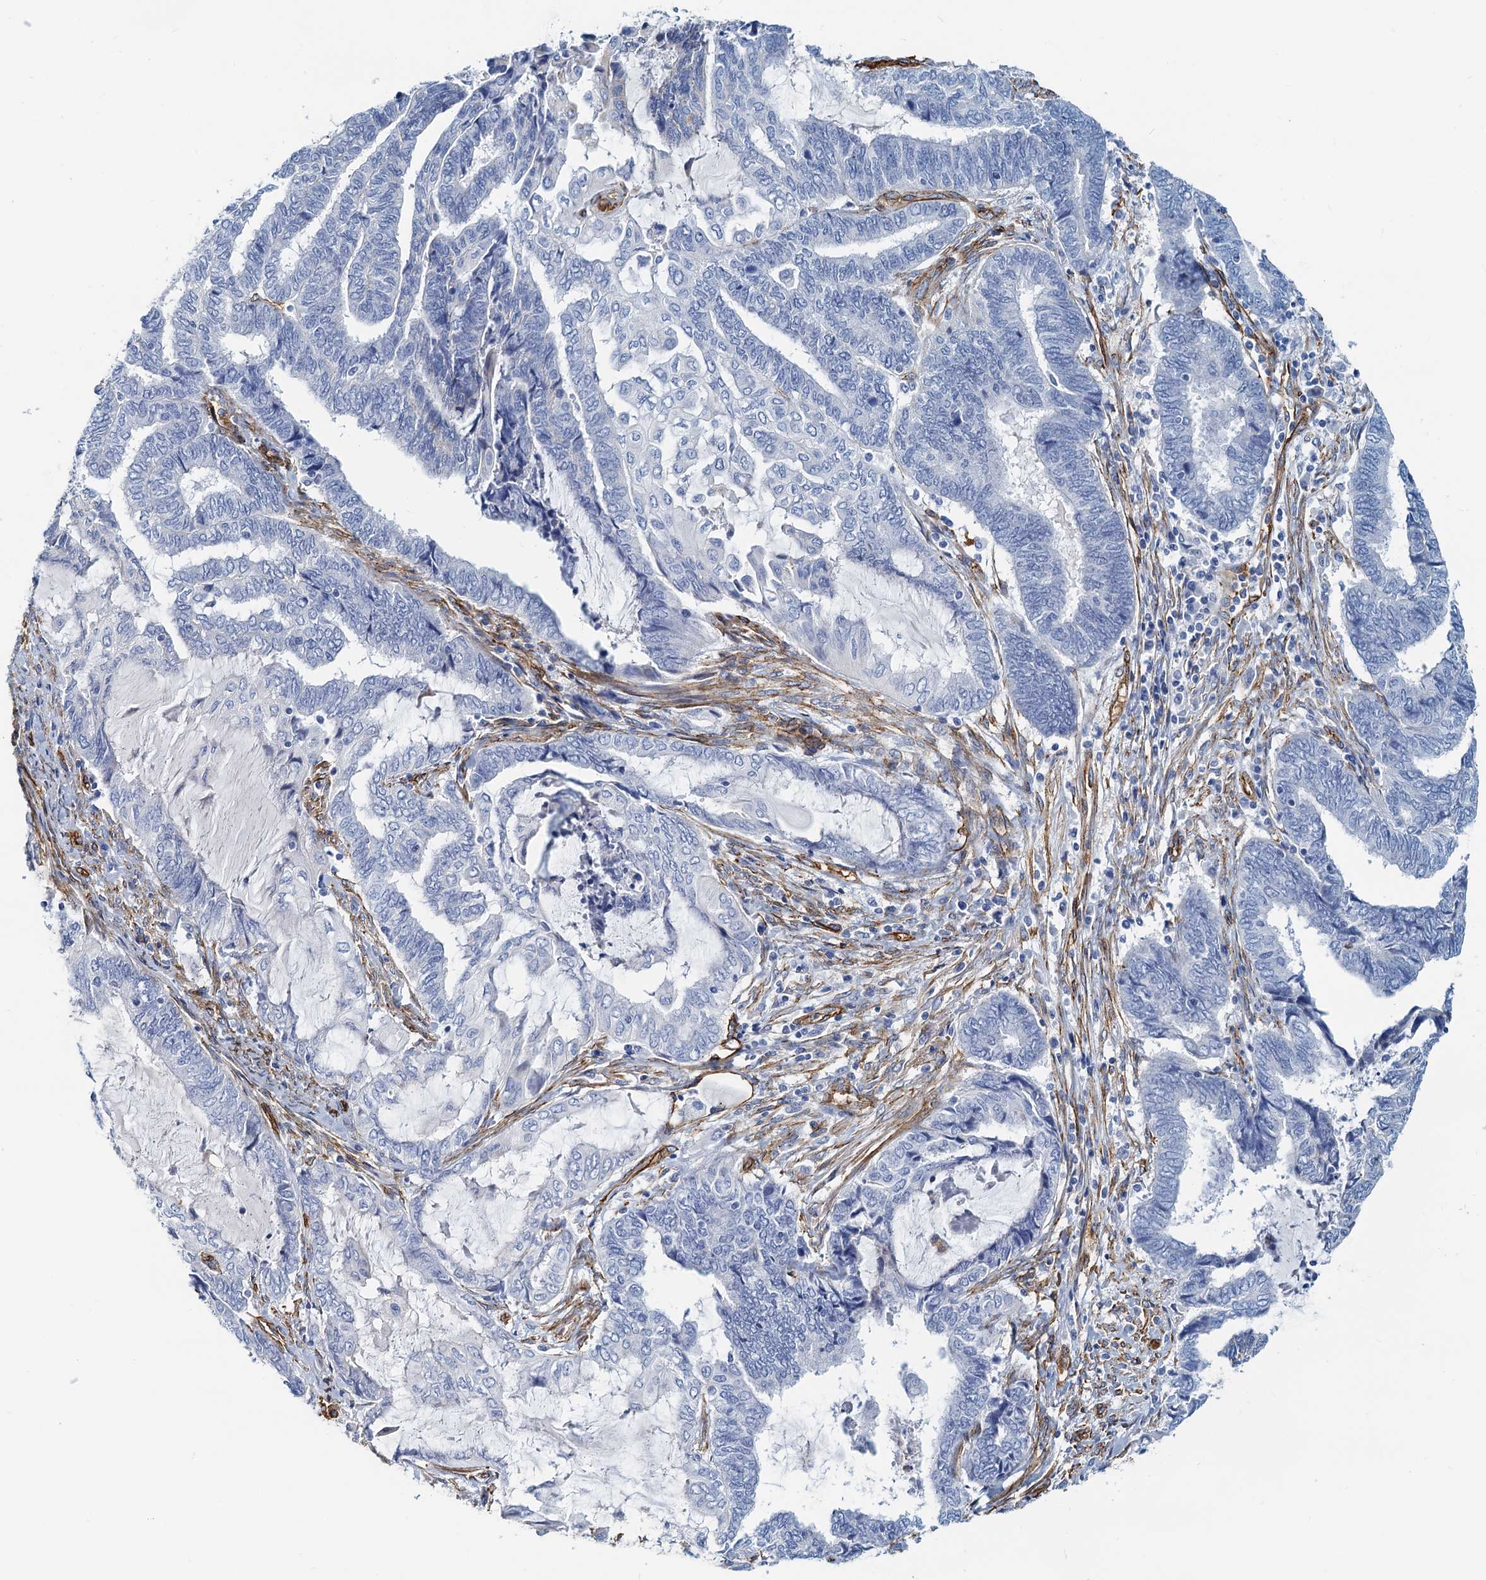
{"staining": {"intensity": "negative", "quantity": "none", "location": "none"}, "tissue": "endometrial cancer", "cell_type": "Tumor cells", "image_type": "cancer", "snomed": [{"axis": "morphology", "description": "Adenocarcinoma, NOS"}, {"axis": "topography", "description": "Uterus"}, {"axis": "topography", "description": "Endometrium"}], "caption": "A high-resolution photomicrograph shows immunohistochemistry (IHC) staining of endometrial adenocarcinoma, which displays no significant positivity in tumor cells.", "gene": "DGKG", "patient": {"sex": "female", "age": 70}}